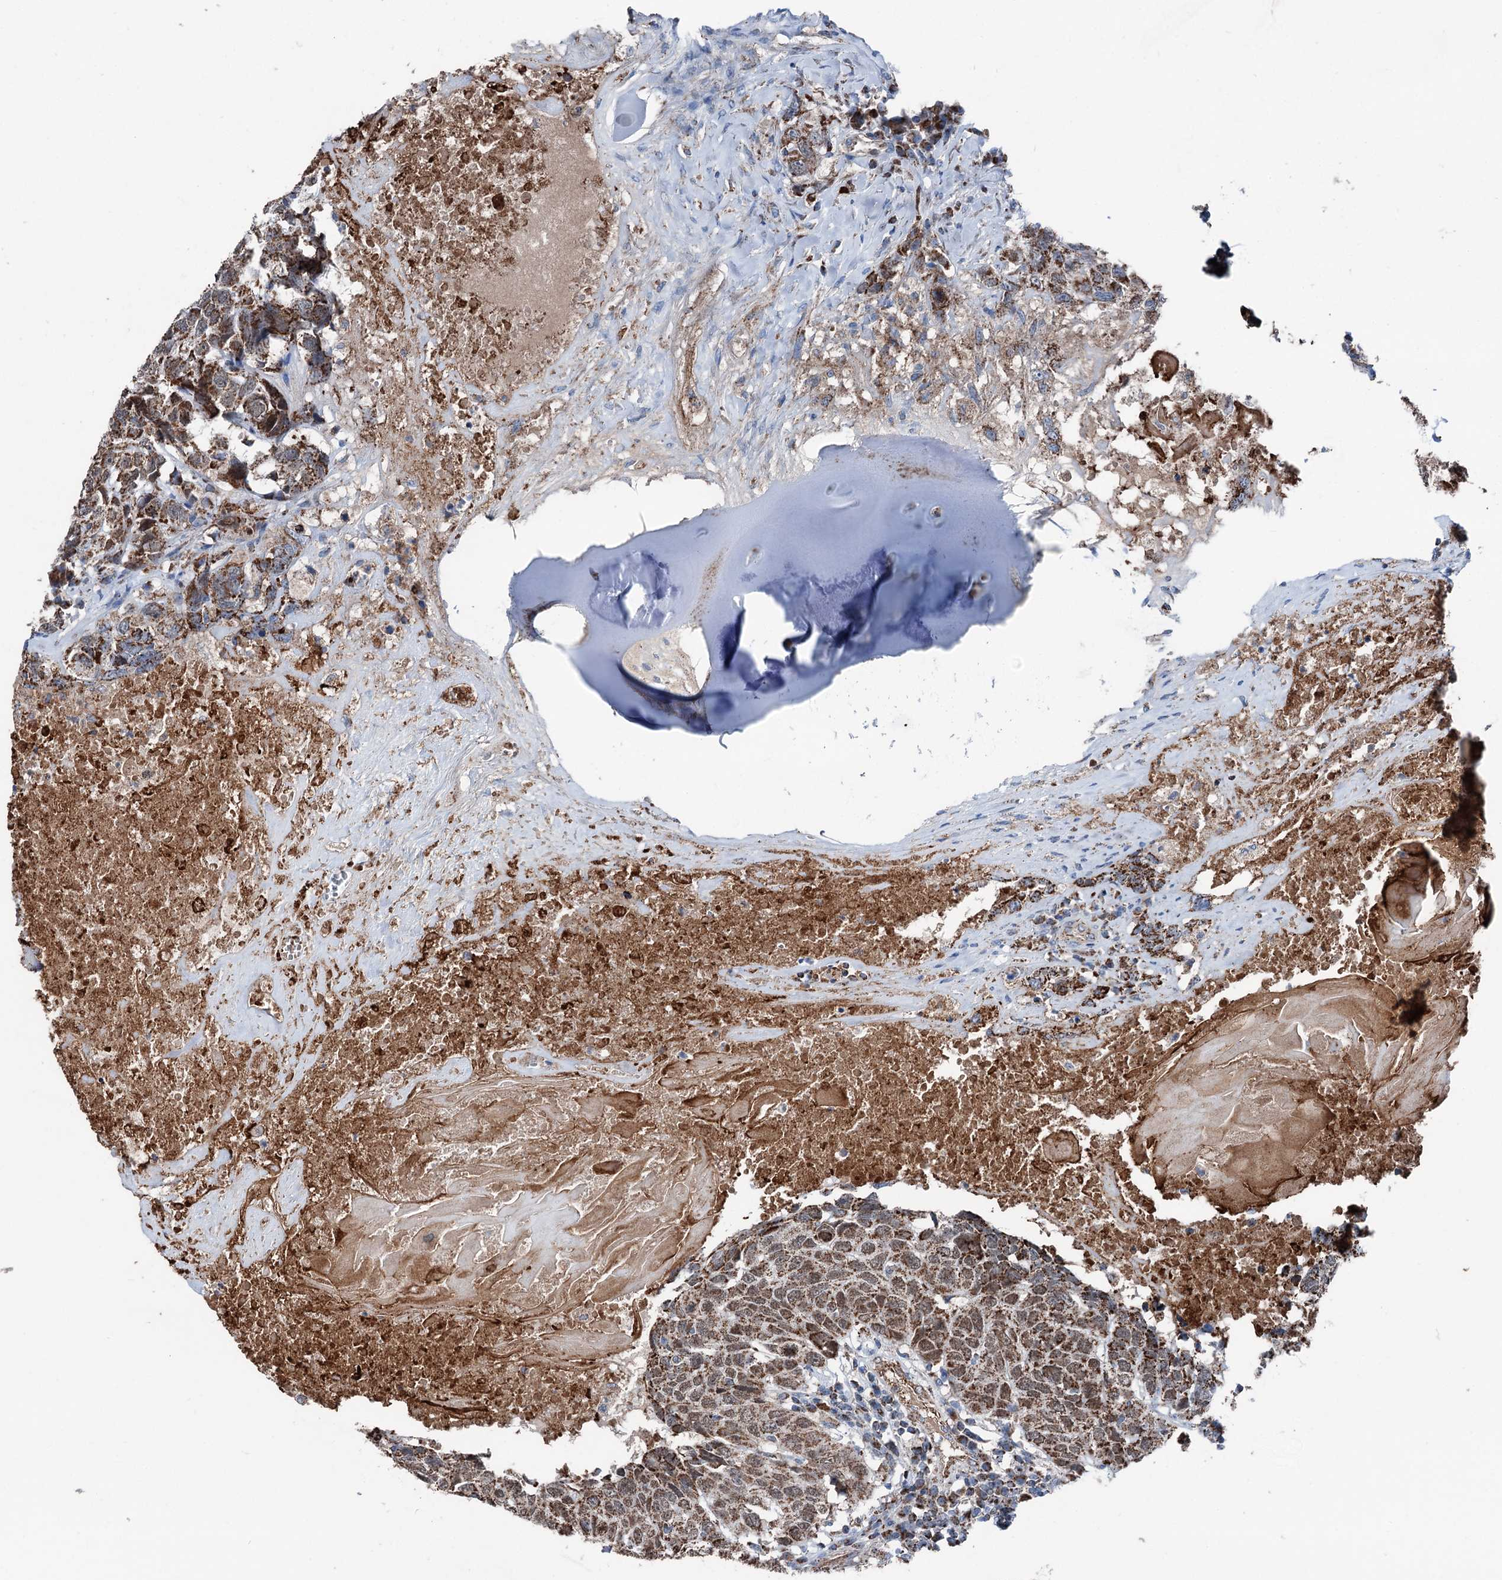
{"staining": {"intensity": "moderate", "quantity": ">75%", "location": "cytoplasmic/membranous"}, "tissue": "head and neck cancer", "cell_type": "Tumor cells", "image_type": "cancer", "snomed": [{"axis": "morphology", "description": "Squamous cell carcinoma, NOS"}, {"axis": "topography", "description": "Head-Neck"}], "caption": "Protein staining exhibits moderate cytoplasmic/membranous positivity in approximately >75% of tumor cells in squamous cell carcinoma (head and neck).", "gene": "DDIAS", "patient": {"sex": "male", "age": 66}}